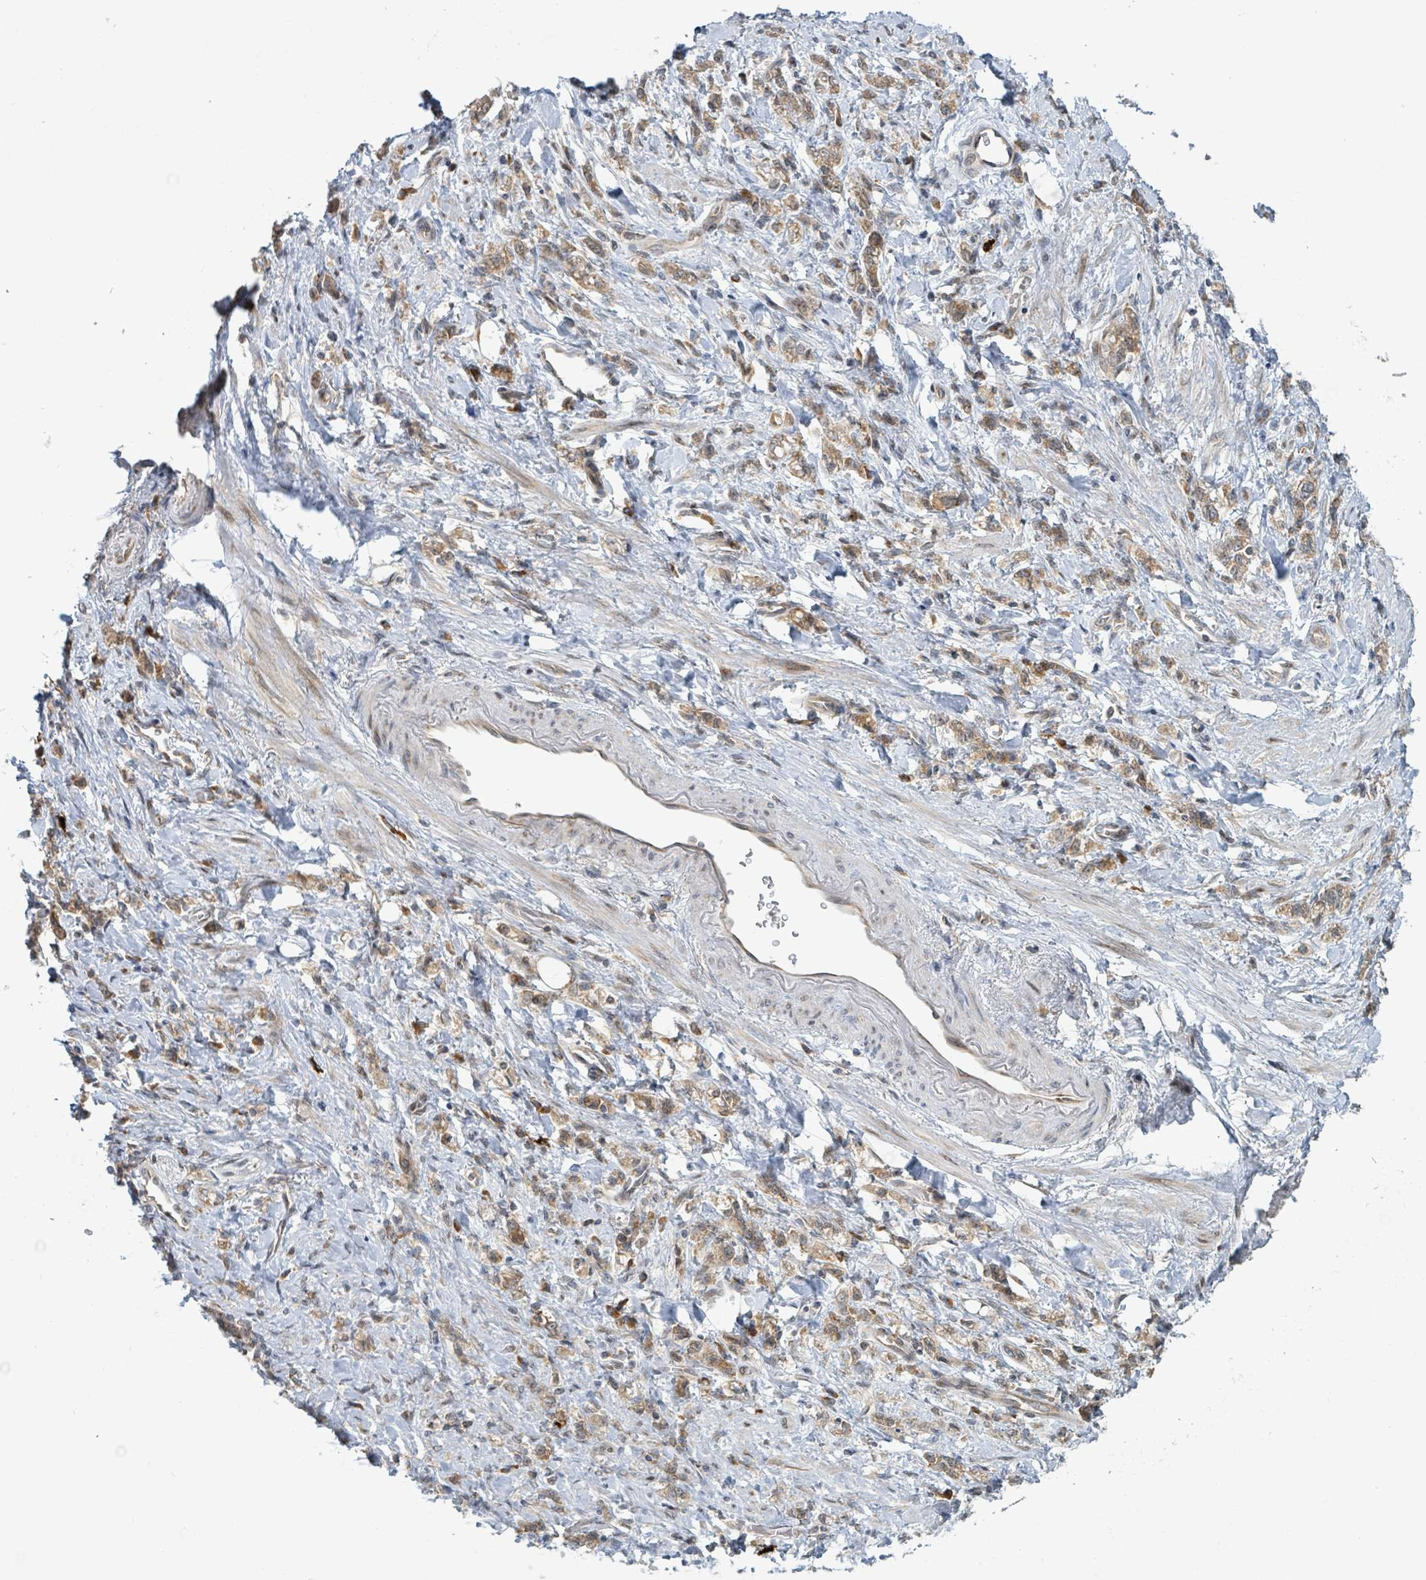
{"staining": {"intensity": "moderate", "quantity": ">75%", "location": "cytoplasmic/membranous"}, "tissue": "stomach cancer", "cell_type": "Tumor cells", "image_type": "cancer", "snomed": [{"axis": "morphology", "description": "Adenocarcinoma, NOS"}, {"axis": "topography", "description": "Stomach"}], "caption": "A photomicrograph of human adenocarcinoma (stomach) stained for a protein reveals moderate cytoplasmic/membranous brown staining in tumor cells.", "gene": "OR51E1", "patient": {"sex": "male", "age": 77}}